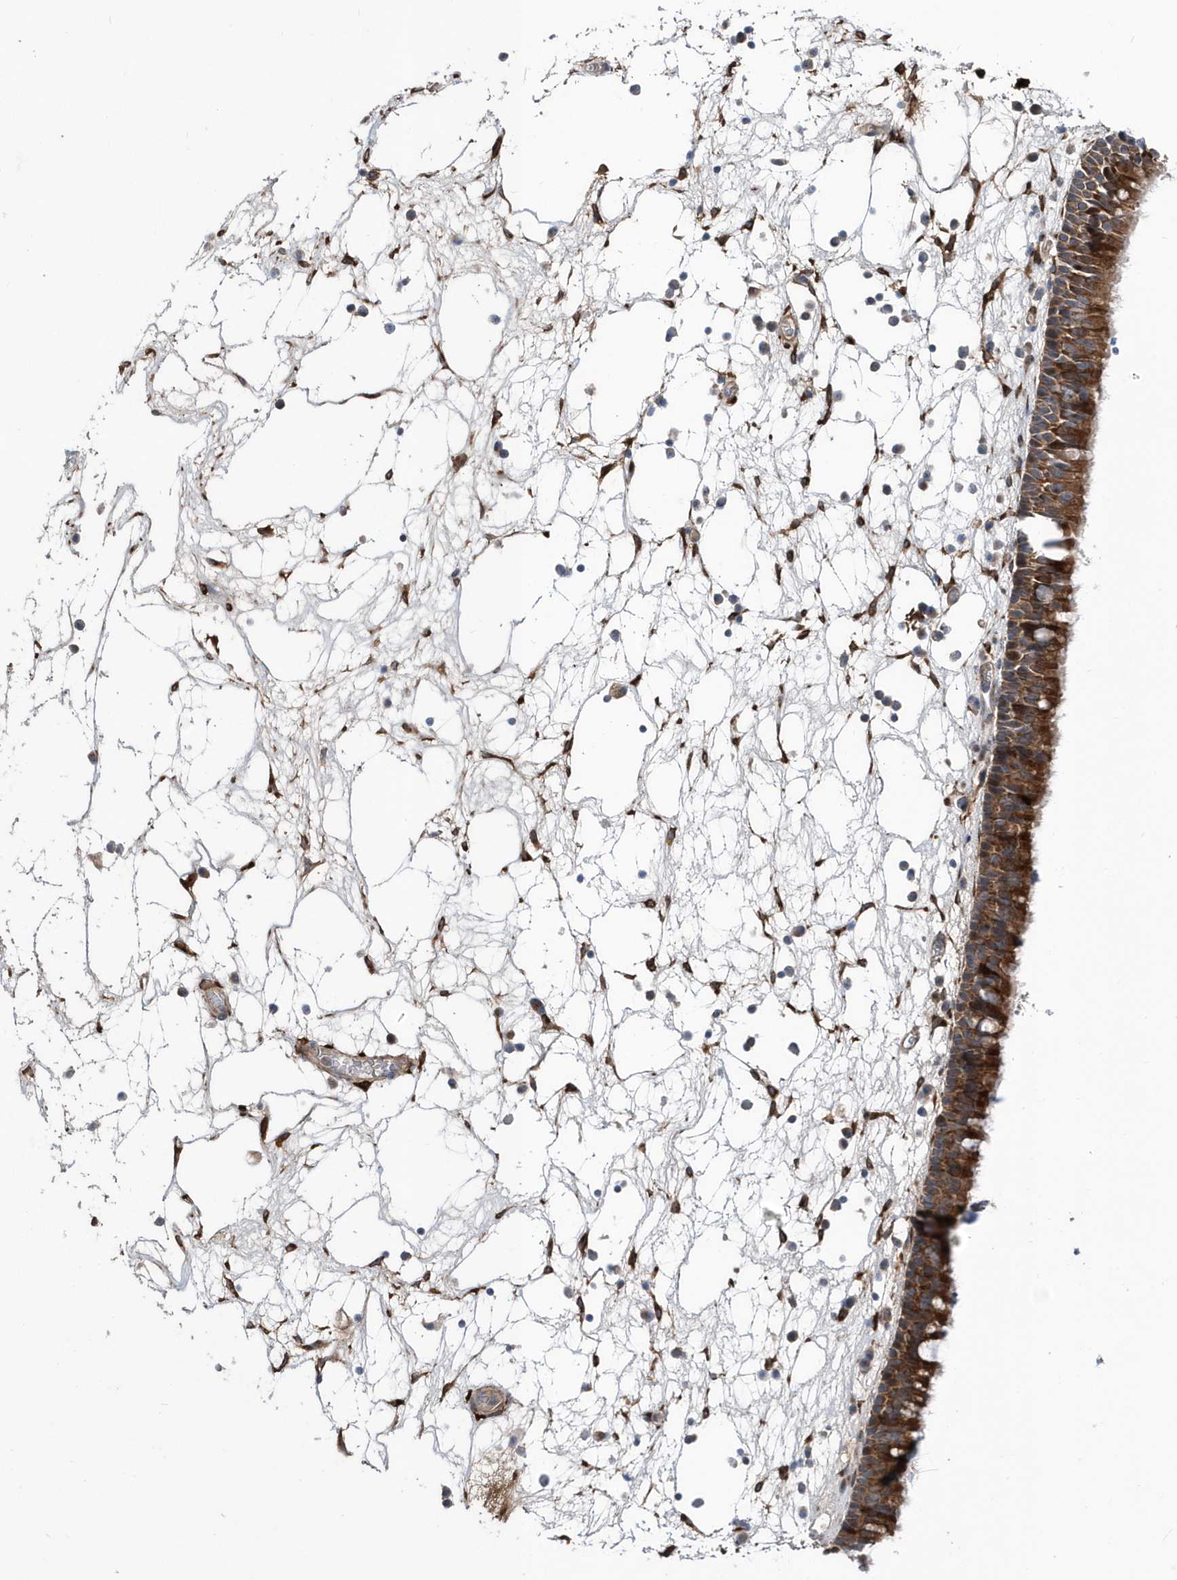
{"staining": {"intensity": "strong", "quantity": ">75%", "location": "cytoplasmic/membranous"}, "tissue": "nasopharynx", "cell_type": "Respiratory epithelial cells", "image_type": "normal", "snomed": [{"axis": "morphology", "description": "Normal tissue, NOS"}, {"axis": "morphology", "description": "Inflammation, NOS"}, {"axis": "morphology", "description": "Malignant melanoma, Metastatic site"}, {"axis": "topography", "description": "Nasopharynx"}], "caption": "Protein staining exhibits strong cytoplasmic/membranous positivity in approximately >75% of respiratory epithelial cells in benign nasopharynx.", "gene": "DSPP", "patient": {"sex": "male", "age": 70}}